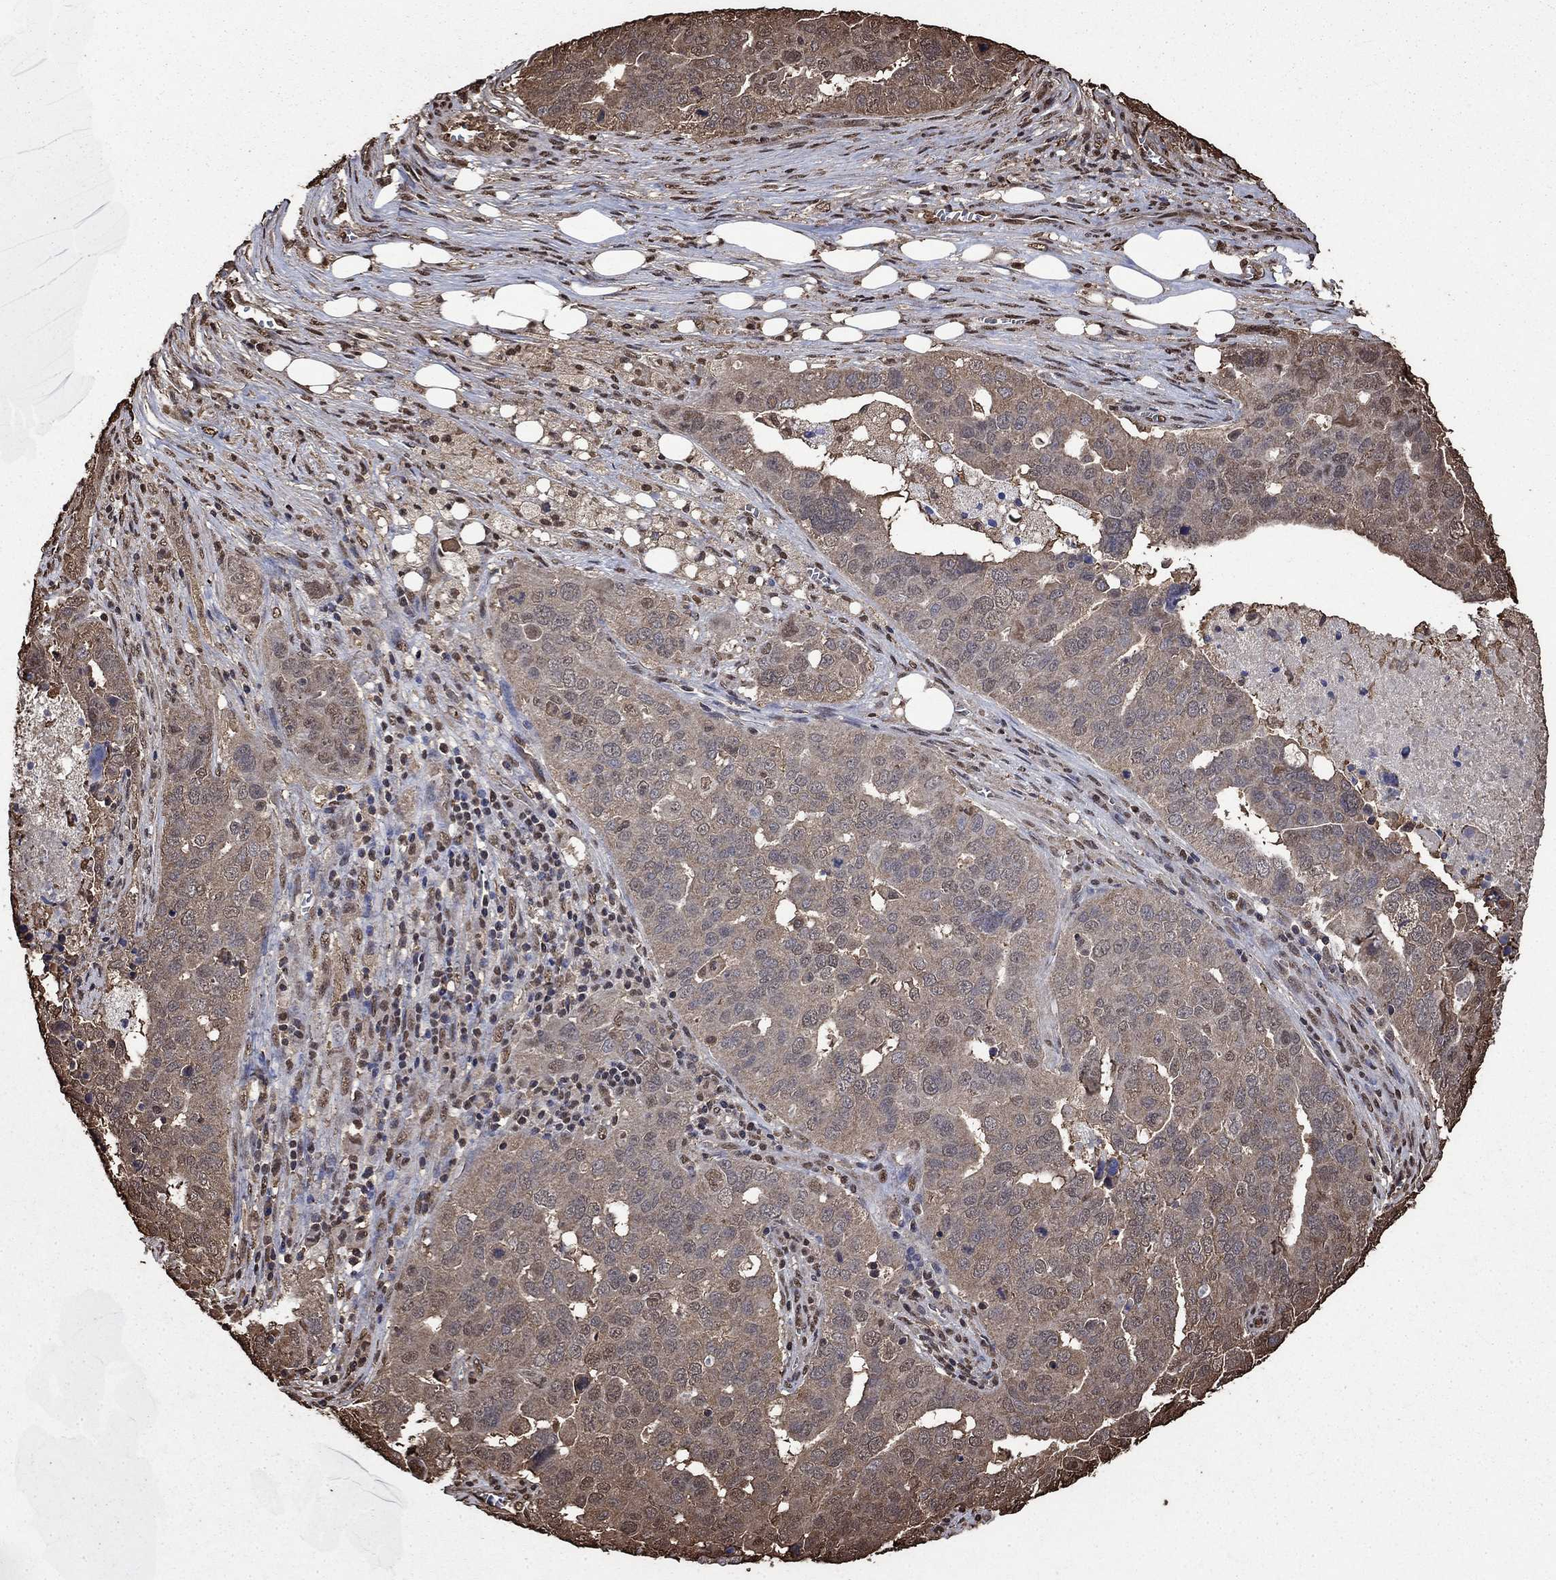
{"staining": {"intensity": "weak", "quantity": "25%-75%", "location": "cytoplasmic/membranous"}, "tissue": "ovarian cancer", "cell_type": "Tumor cells", "image_type": "cancer", "snomed": [{"axis": "morphology", "description": "Carcinoma, endometroid"}, {"axis": "topography", "description": "Soft tissue"}, {"axis": "topography", "description": "Ovary"}], "caption": "Immunohistochemistry (IHC) (DAB (3,3'-diaminobenzidine)) staining of human ovarian endometroid carcinoma exhibits weak cytoplasmic/membranous protein positivity in about 25%-75% of tumor cells.", "gene": "GAPDH", "patient": {"sex": "female", "age": 52}}